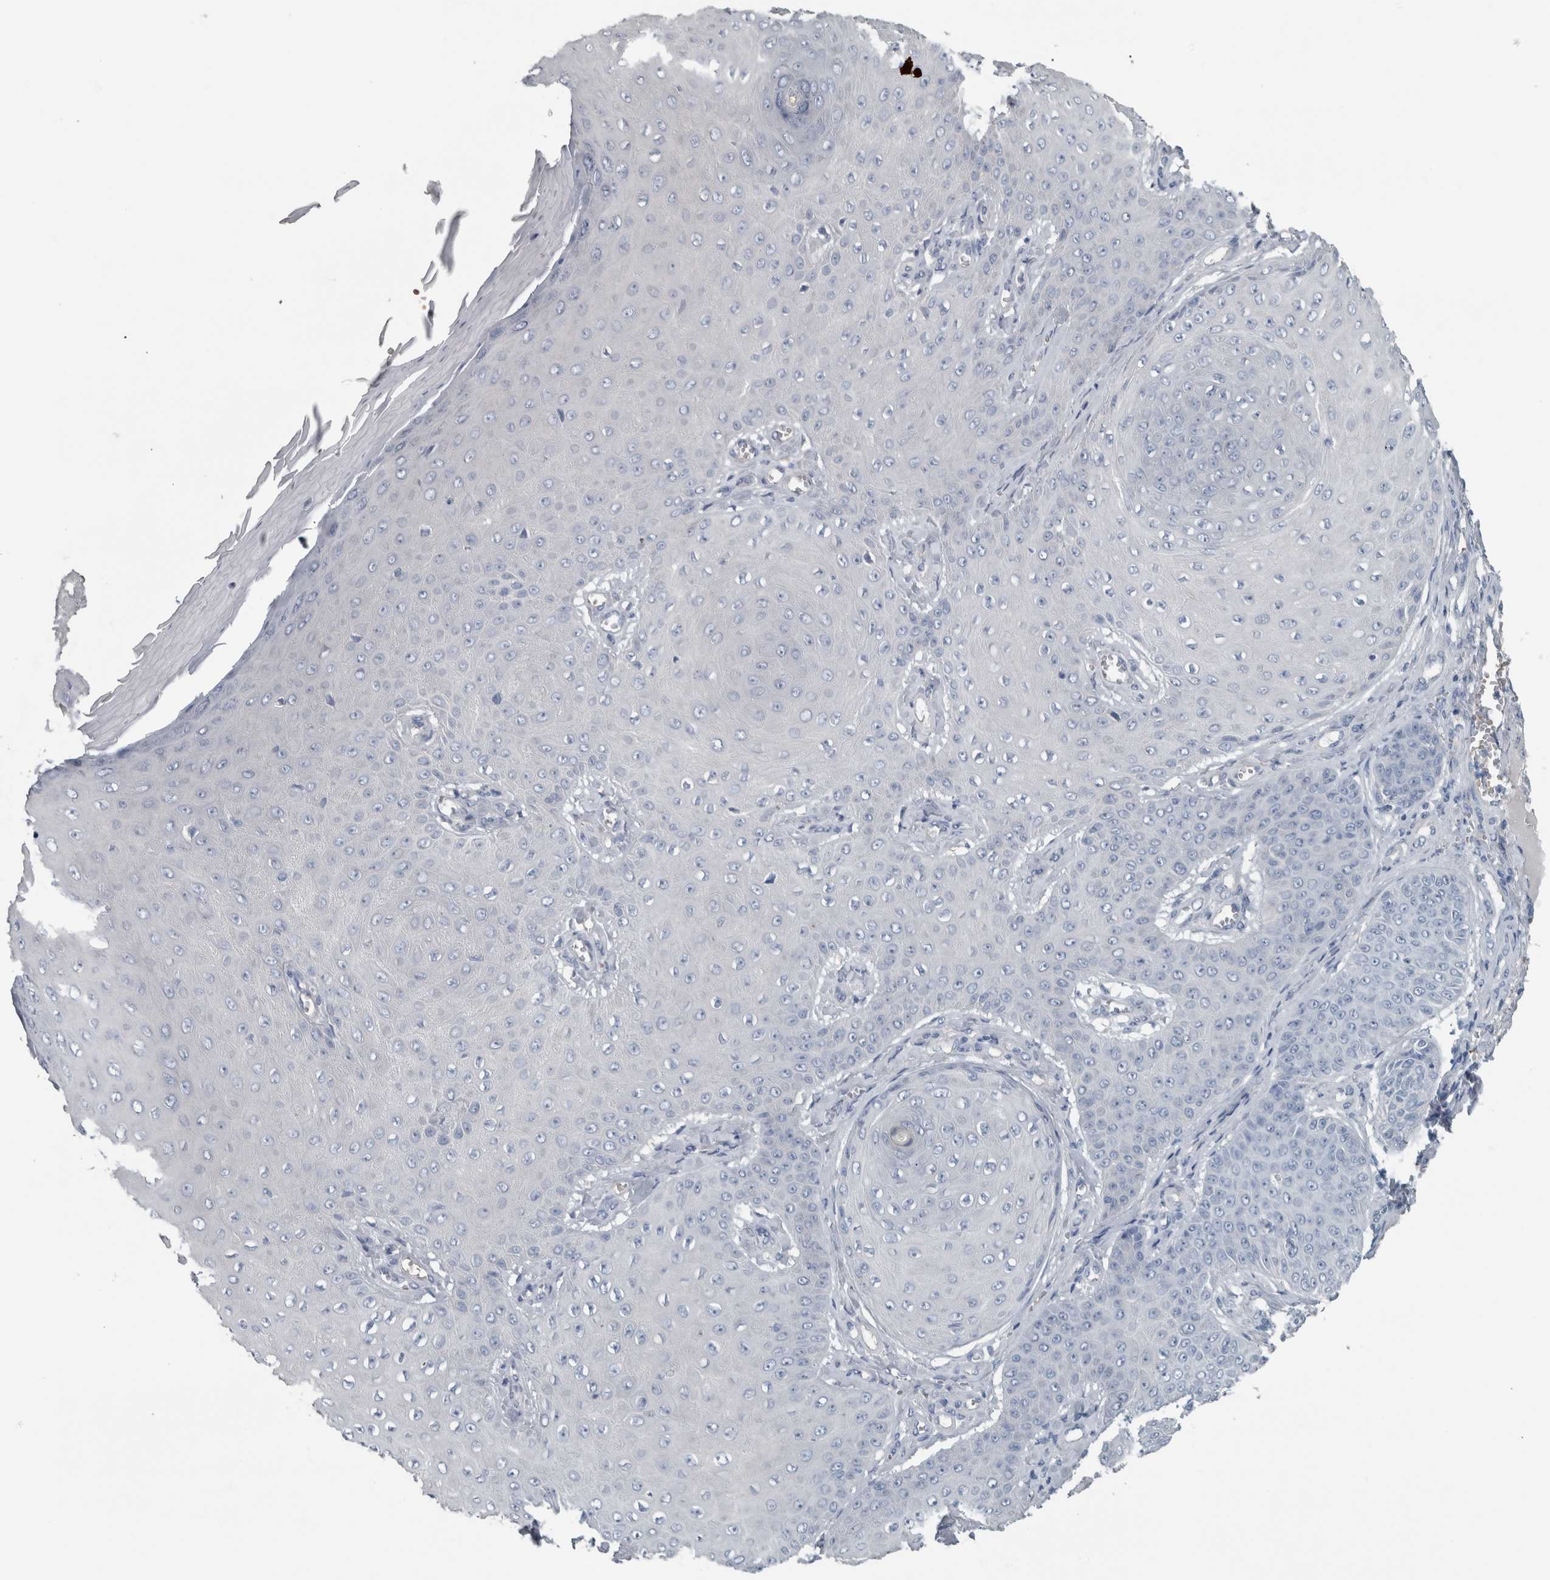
{"staining": {"intensity": "negative", "quantity": "none", "location": "none"}, "tissue": "skin cancer", "cell_type": "Tumor cells", "image_type": "cancer", "snomed": [{"axis": "morphology", "description": "Squamous cell carcinoma, NOS"}, {"axis": "topography", "description": "Skin"}], "caption": "Tumor cells show no significant protein positivity in skin cancer (squamous cell carcinoma).", "gene": "SH3GL2", "patient": {"sex": "male", "age": 74}}